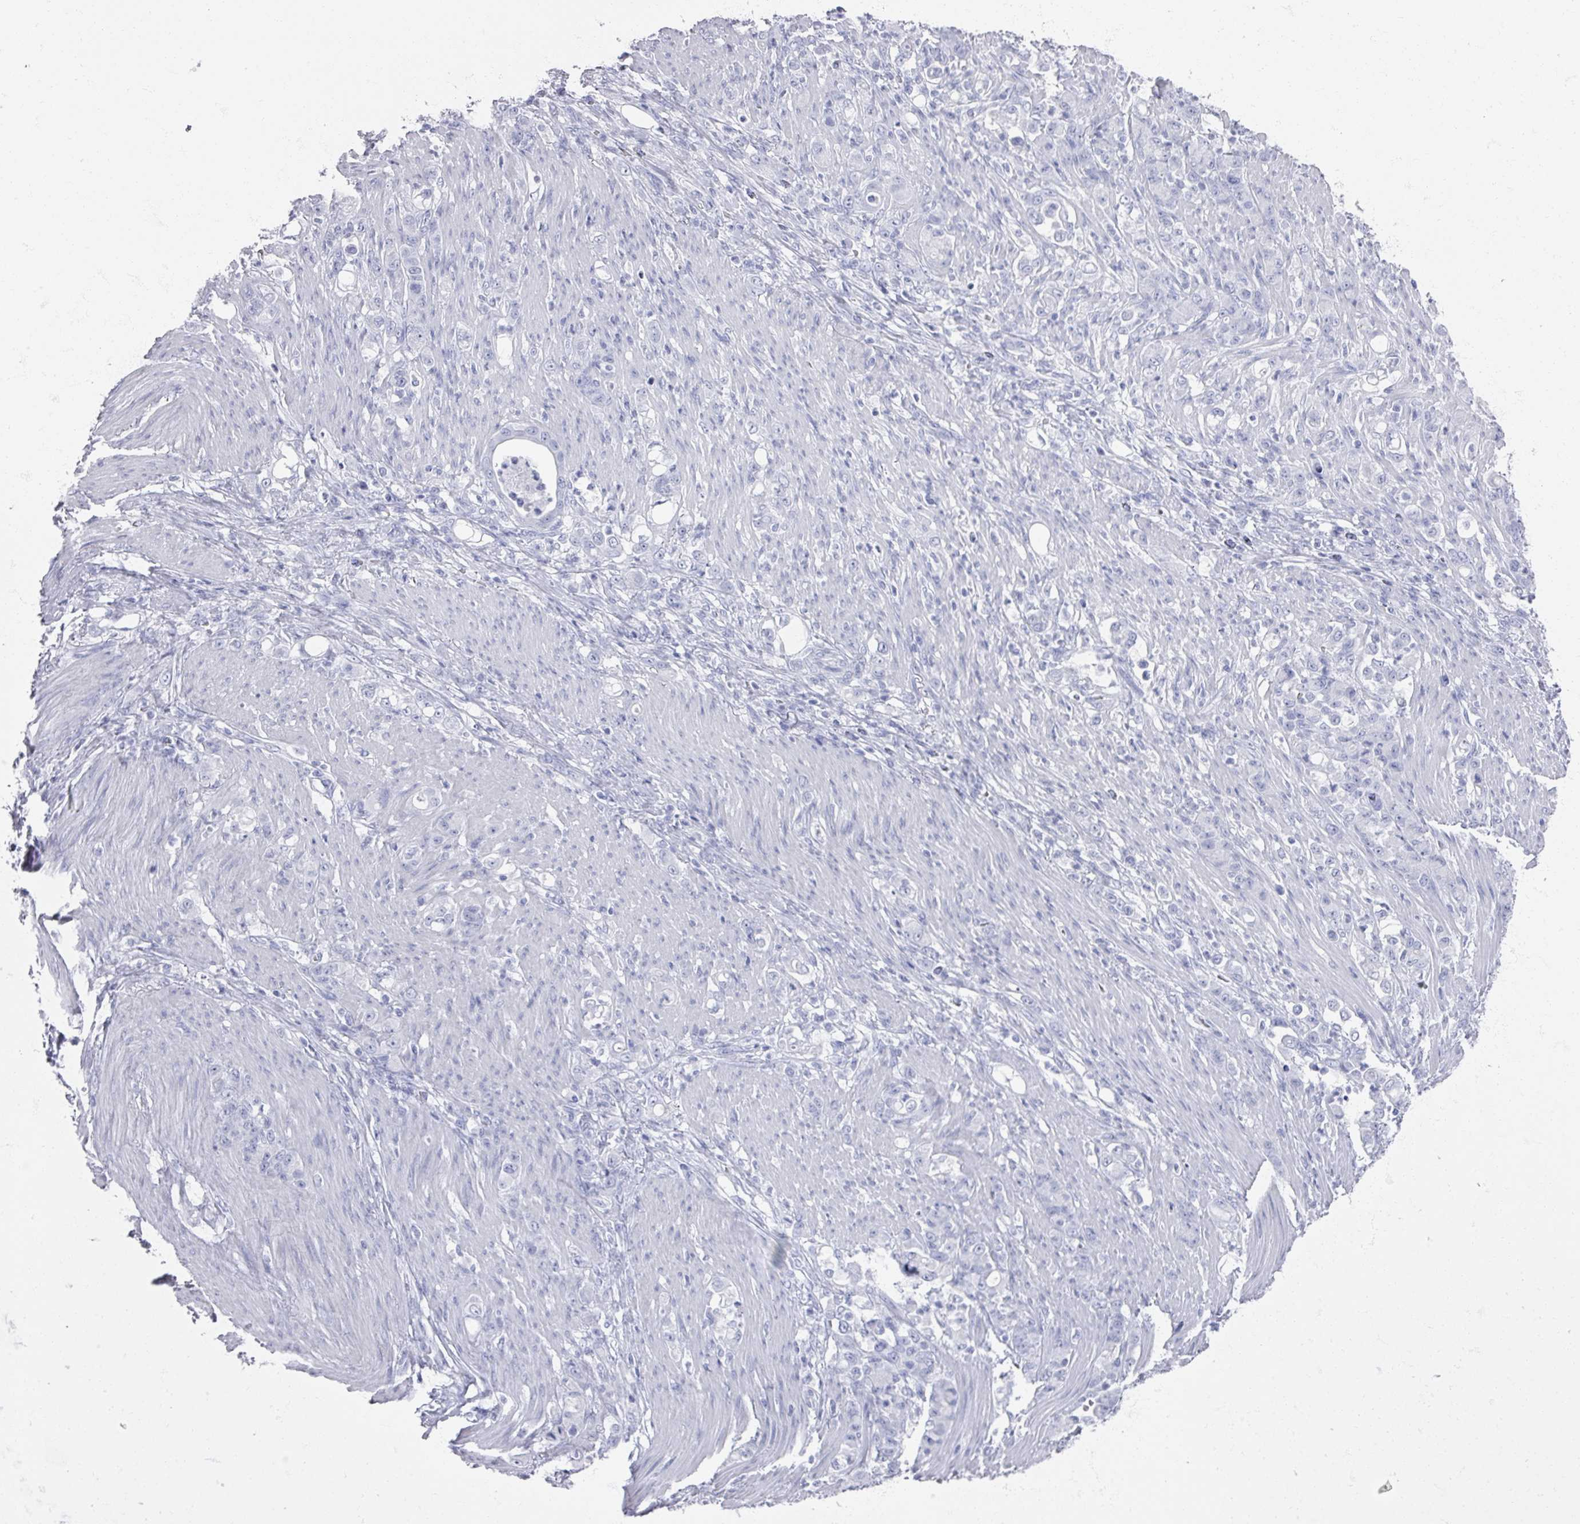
{"staining": {"intensity": "negative", "quantity": "none", "location": "none"}, "tissue": "stomach cancer", "cell_type": "Tumor cells", "image_type": "cancer", "snomed": [{"axis": "morphology", "description": "Normal tissue, NOS"}, {"axis": "morphology", "description": "Adenocarcinoma, NOS"}, {"axis": "topography", "description": "Stomach"}], "caption": "Micrograph shows no significant protein staining in tumor cells of adenocarcinoma (stomach).", "gene": "OMG", "patient": {"sex": "female", "age": 79}}